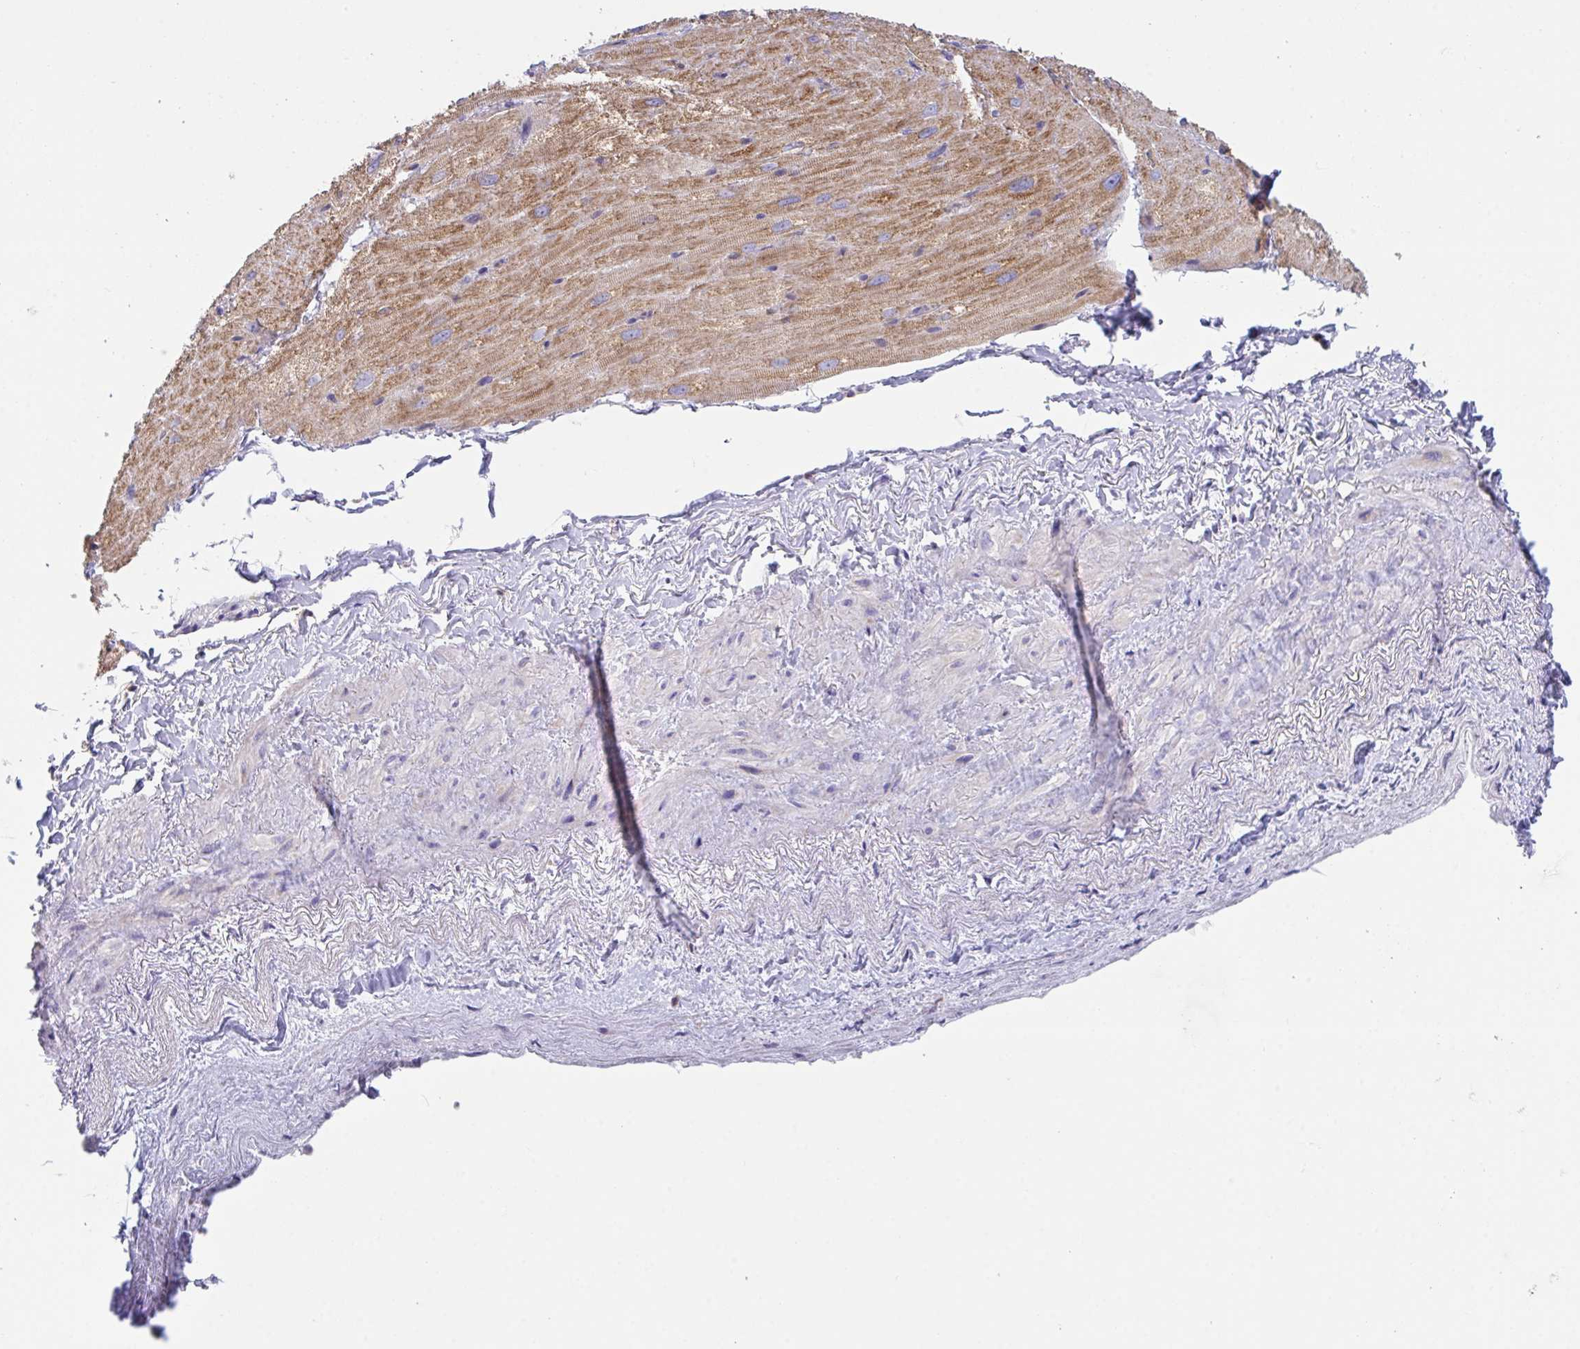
{"staining": {"intensity": "strong", "quantity": ">75%", "location": "cytoplasmic/membranous"}, "tissue": "heart muscle", "cell_type": "Cardiomyocytes", "image_type": "normal", "snomed": [{"axis": "morphology", "description": "Normal tissue, NOS"}, {"axis": "topography", "description": "Heart"}], "caption": "A brown stain labels strong cytoplasmic/membranous staining of a protein in cardiomyocytes of benign heart muscle. (Brightfield microscopy of DAB IHC at high magnification).", "gene": "YARS2", "patient": {"sex": "male", "age": 62}}